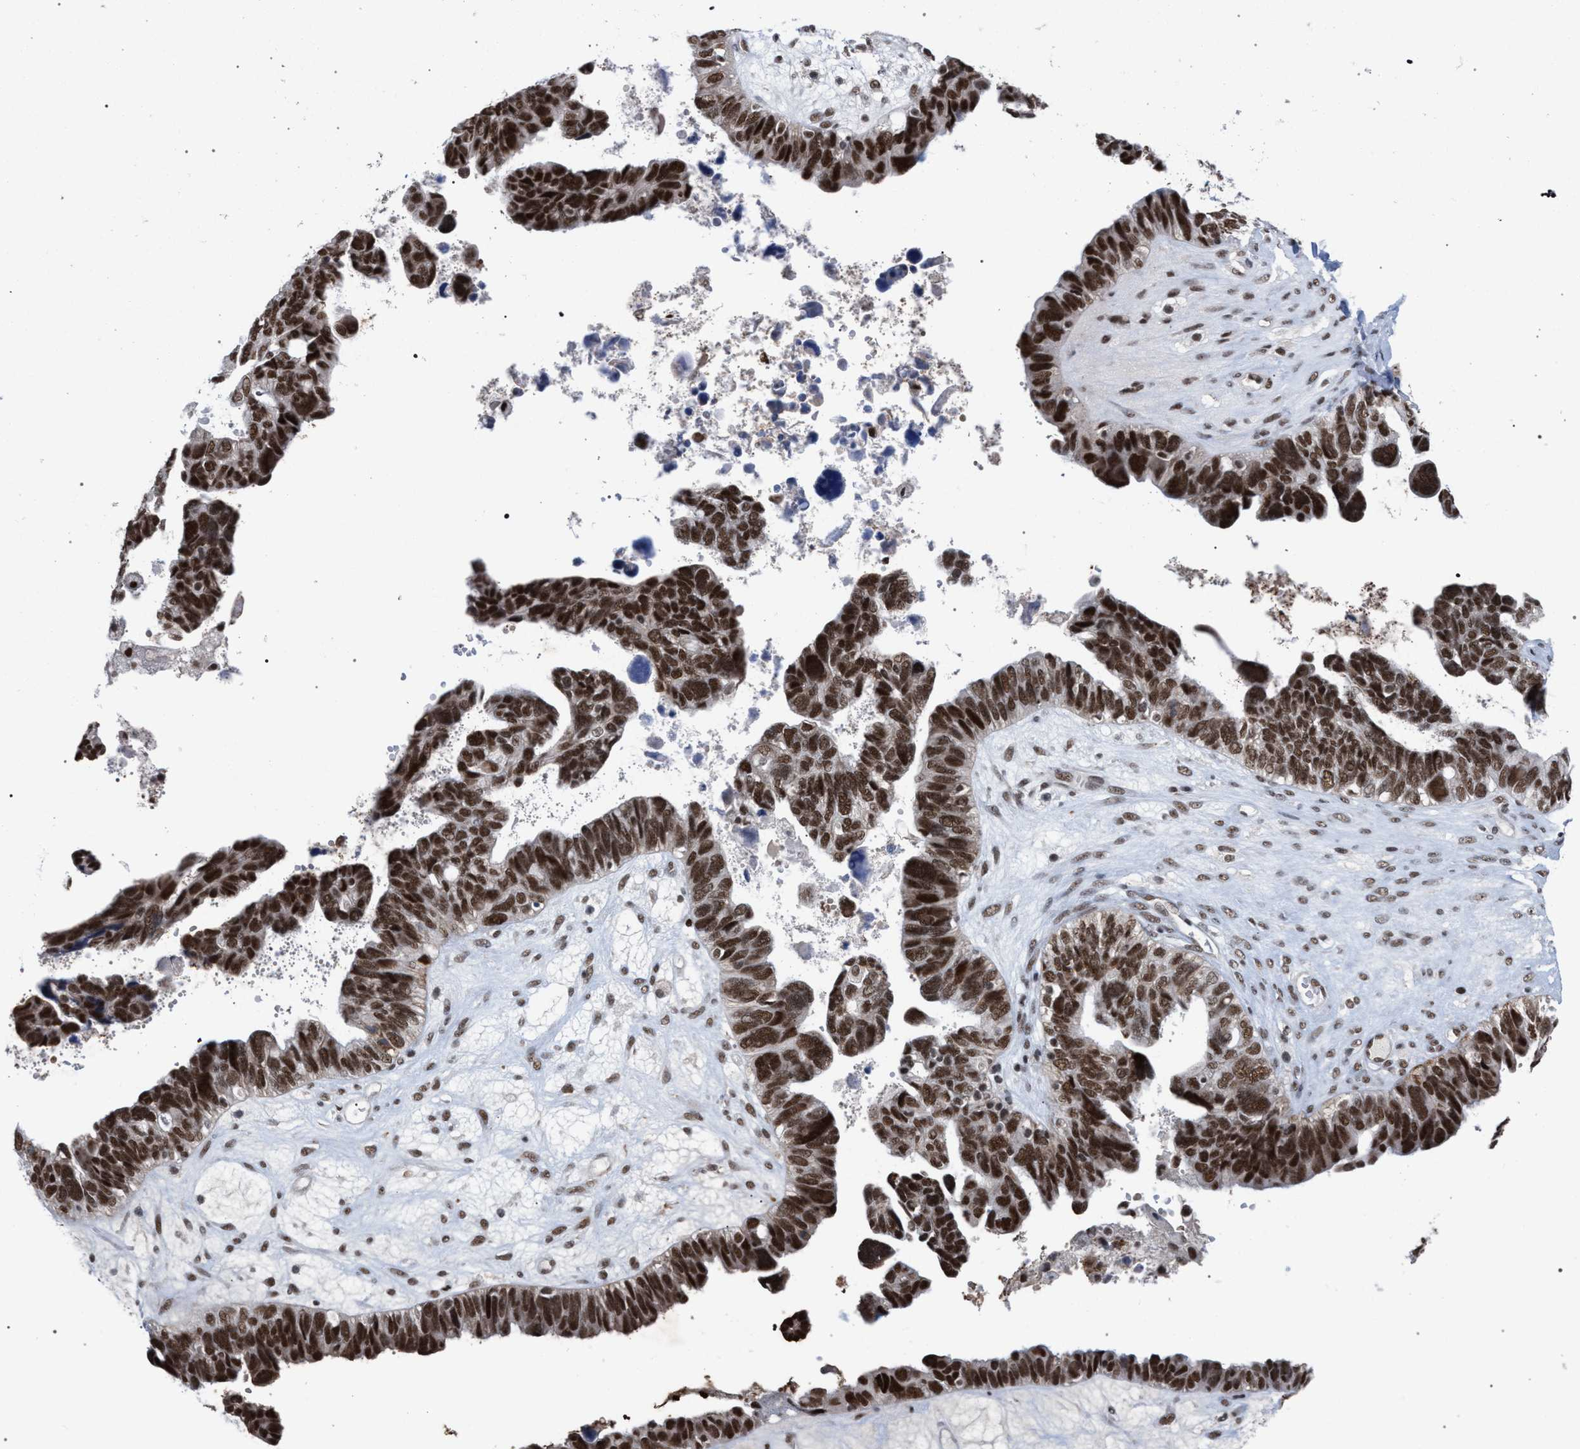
{"staining": {"intensity": "strong", "quantity": ">75%", "location": "nuclear"}, "tissue": "ovarian cancer", "cell_type": "Tumor cells", "image_type": "cancer", "snomed": [{"axis": "morphology", "description": "Cystadenocarcinoma, serous, NOS"}, {"axis": "topography", "description": "Ovary"}], "caption": "Strong nuclear expression is appreciated in approximately >75% of tumor cells in ovarian cancer (serous cystadenocarcinoma).", "gene": "SCAF4", "patient": {"sex": "female", "age": 79}}